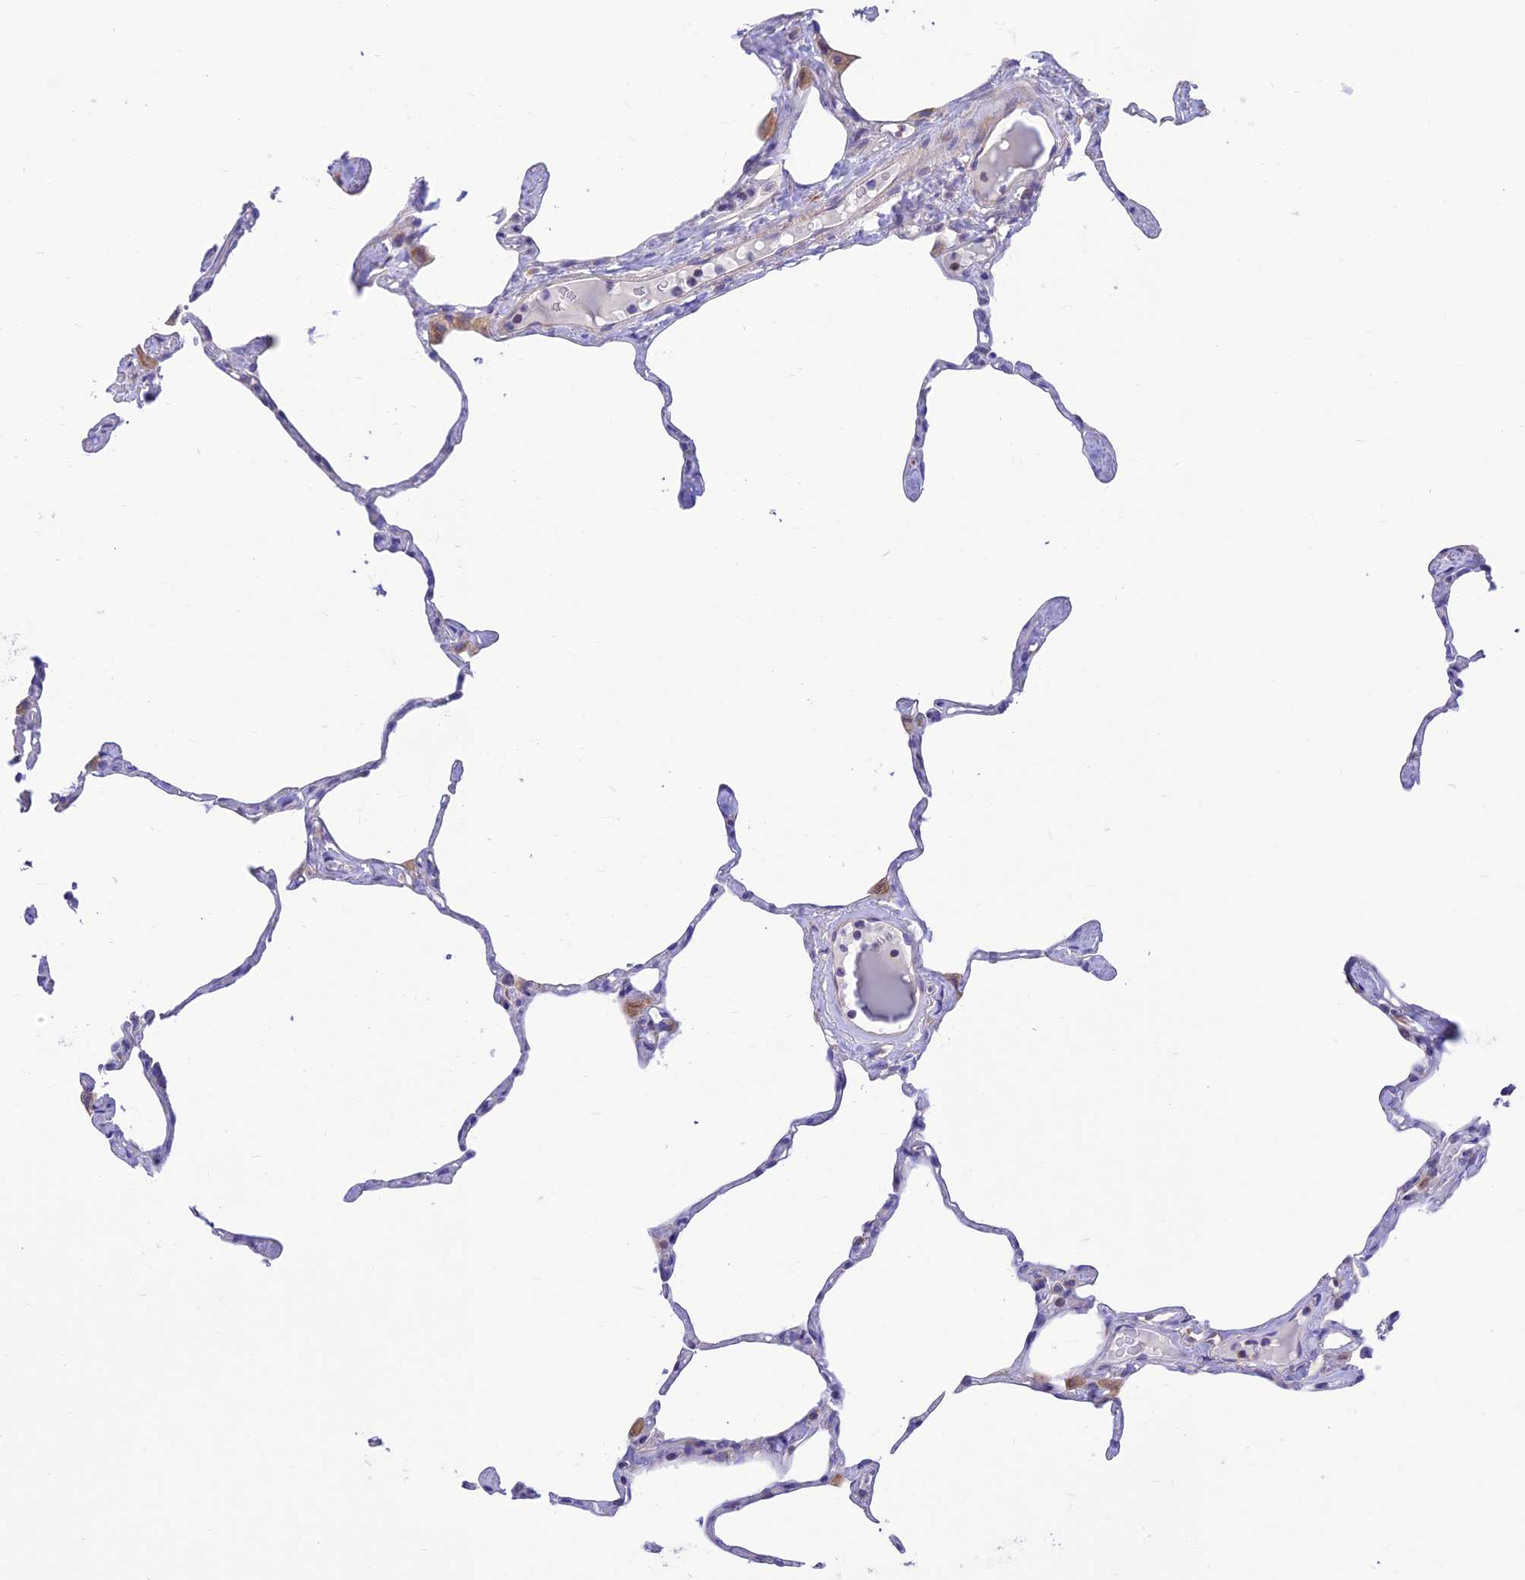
{"staining": {"intensity": "negative", "quantity": "none", "location": "none"}, "tissue": "lung", "cell_type": "Alveolar cells", "image_type": "normal", "snomed": [{"axis": "morphology", "description": "Normal tissue, NOS"}, {"axis": "topography", "description": "Lung"}], "caption": "Alveolar cells are negative for protein expression in benign human lung. (DAB immunohistochemistry visualized using brightfield microscopy, high magnification).", "gene": "FAM186B", "patient": {"sex": "male", "age": 65}}